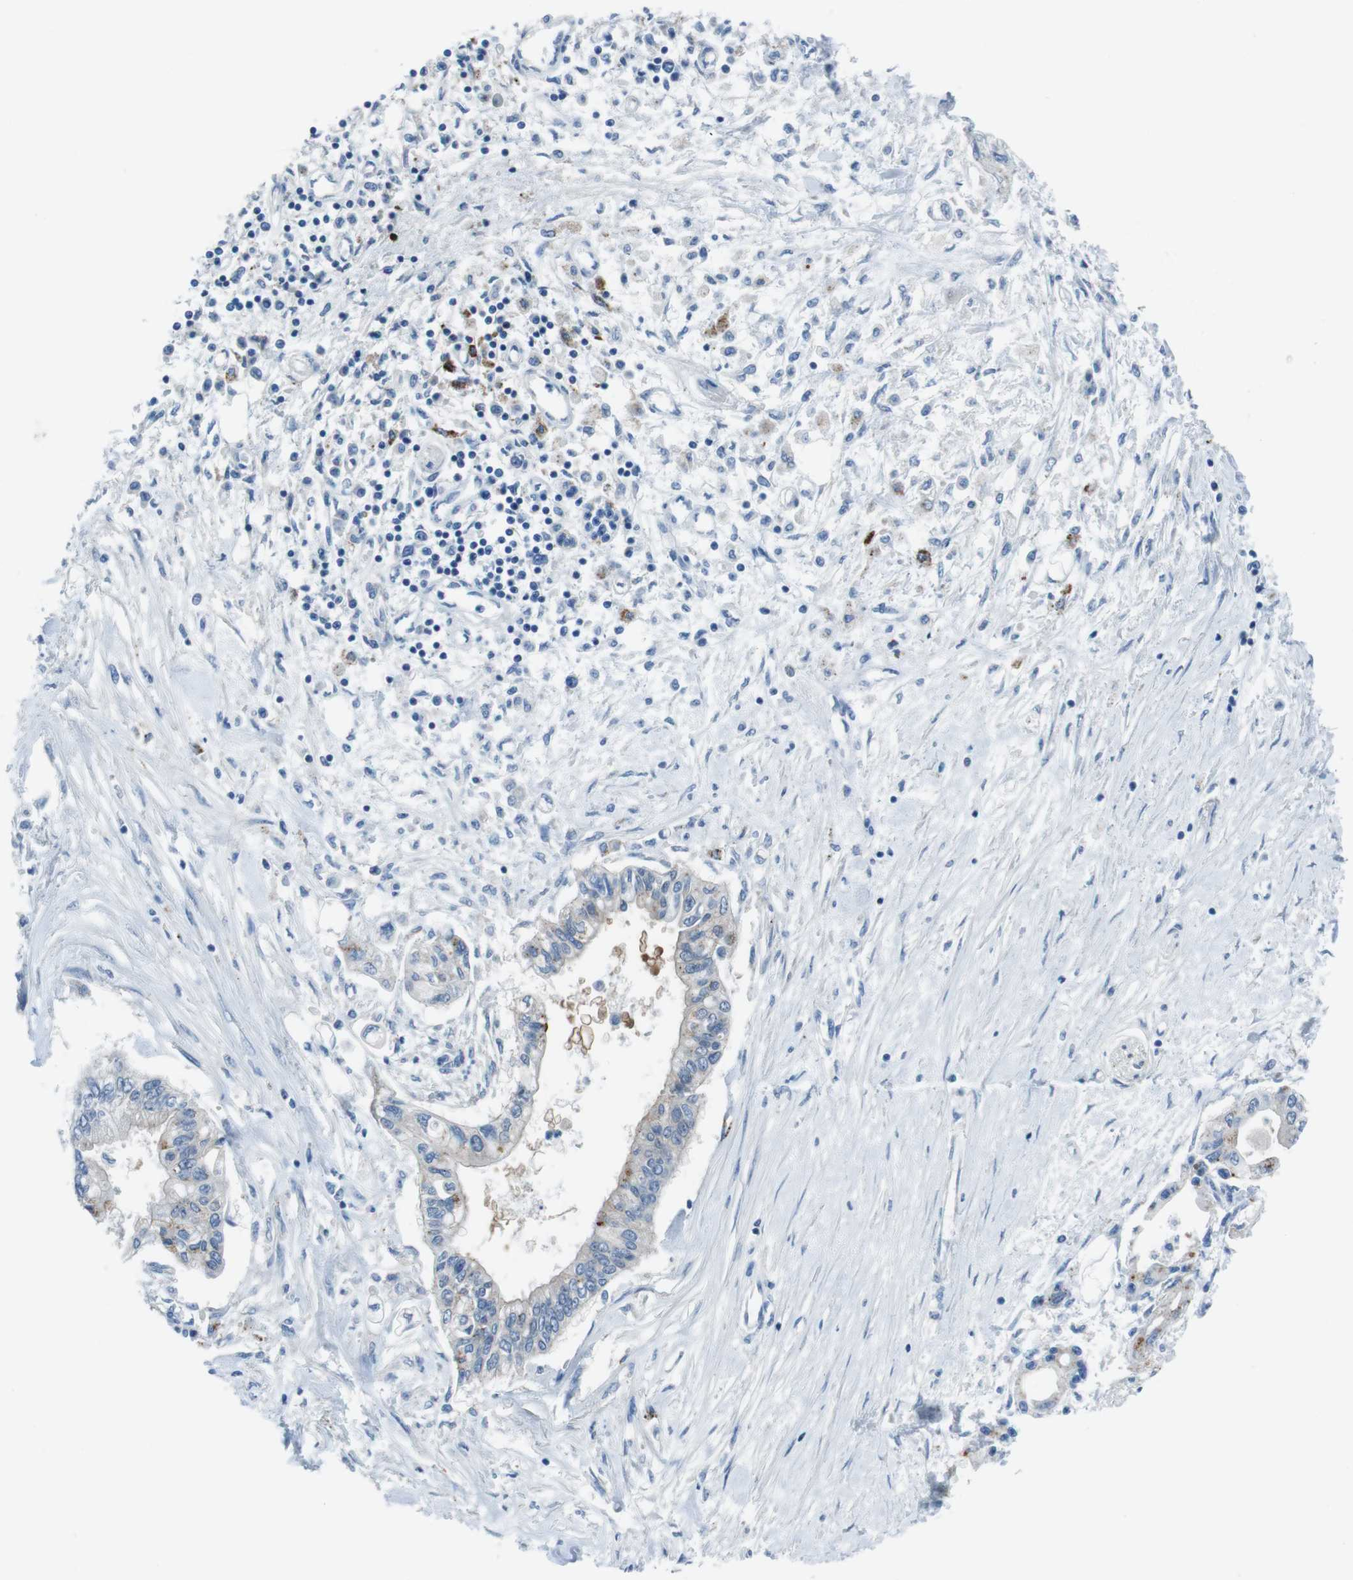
{"staining": {"intensity": "weak", "quantity": "<25%", "location": "cytoplasmic/membranous"}, "tissue": "pancreatic cancer", "cell_type": "Tumor cells", "image_type": "cancer", "snomed": [{"axis": "morphology", "description": "Adenocarcinoma, NOS"}, {"axis": "topography", "description": "Pancreas"}], "caption": "Adenocarcinoma (pancreatic) stained for a protein using immunohistochemistry shows no expression tumor cells.", "gene": "TULP3", "patient": {"sex": "female", "age": 77}}